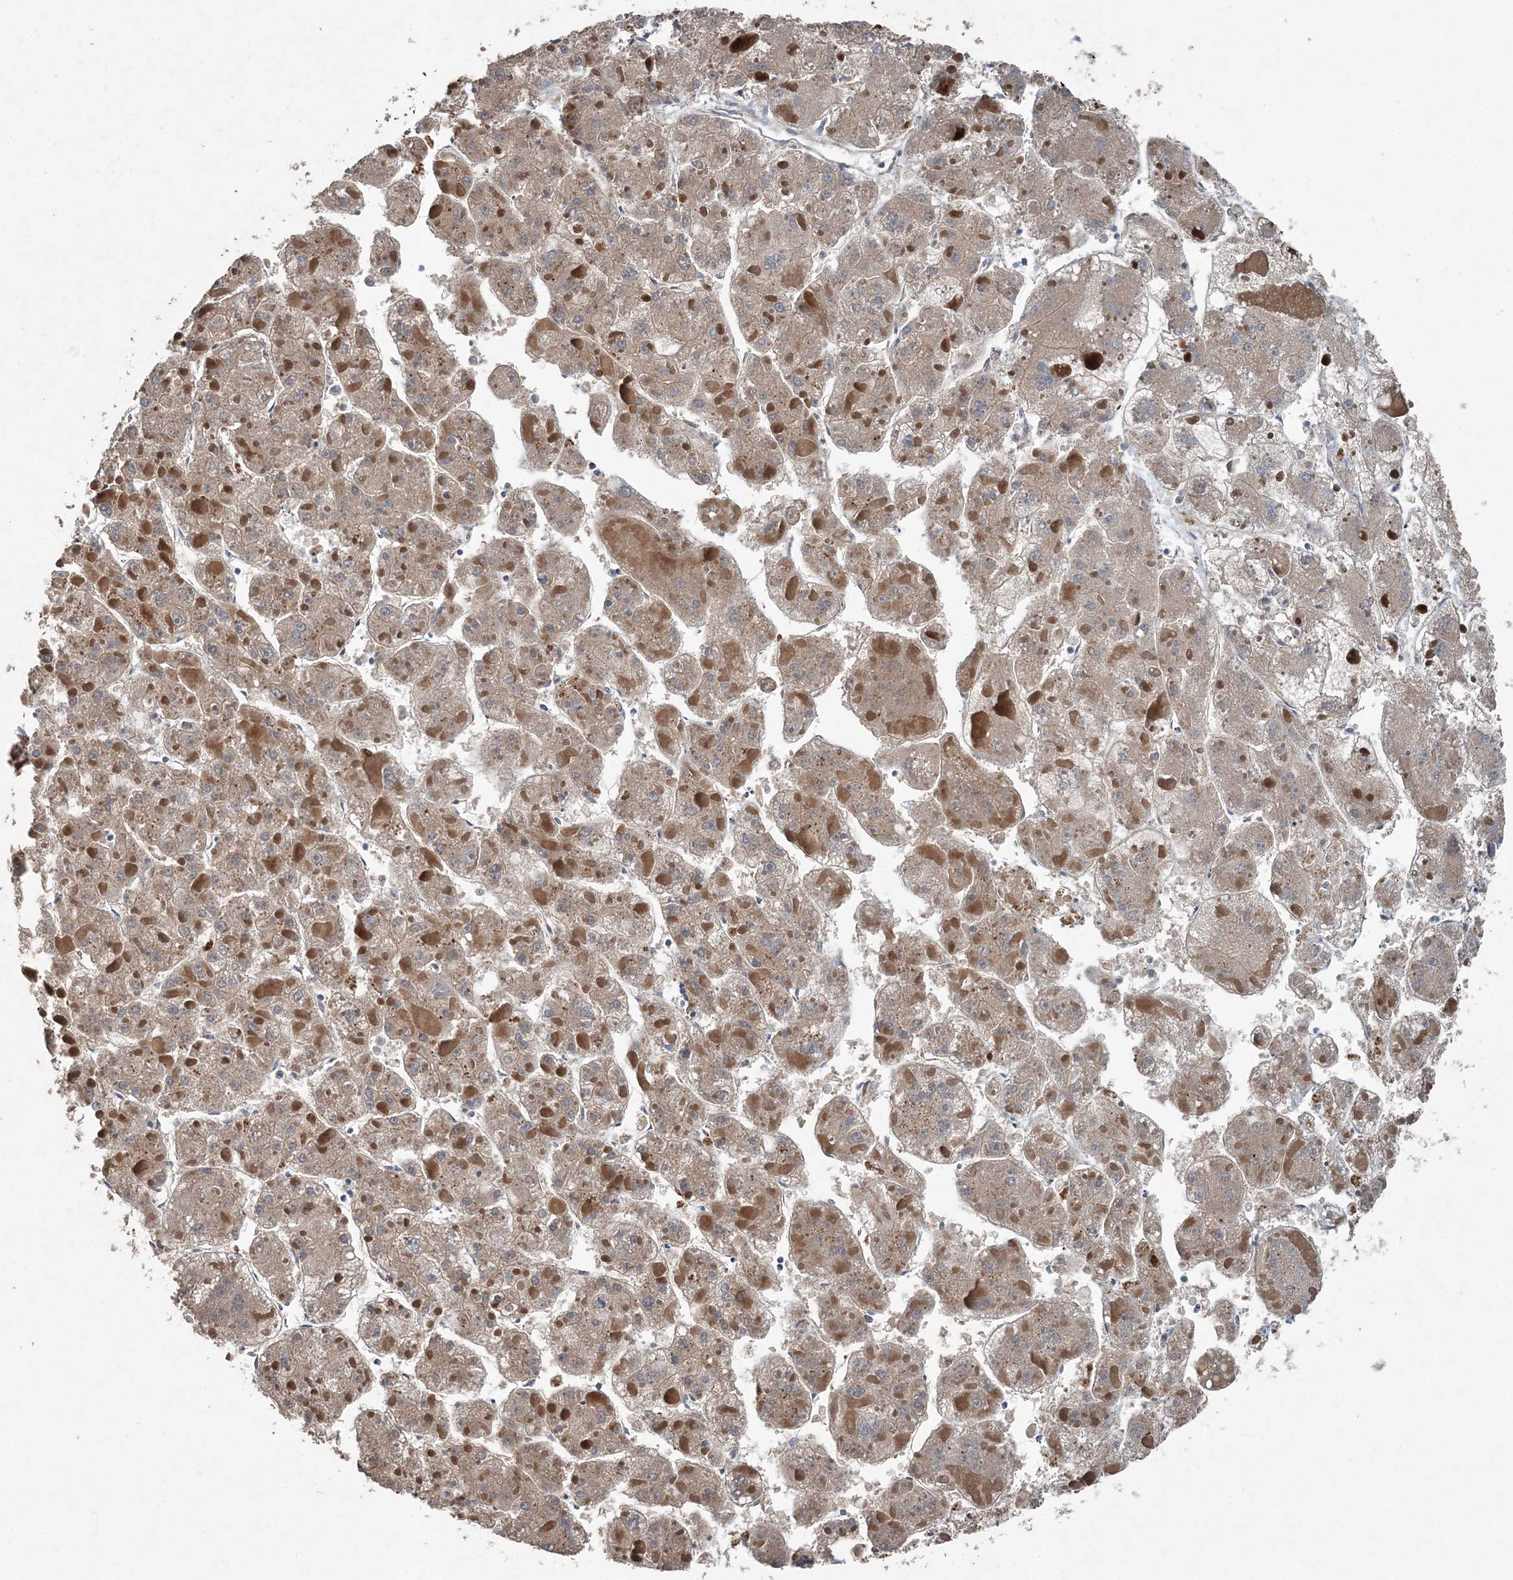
{"staining": {"intensity": "weak", "quantity": ">75%", "location": "cytoplasmic/membranous"}, "tissue": "liver cancer", "cell_type": "Tumor cells", "image_type": "cancer", "snomed": [{"axis": "morphology", "description": "Carcinoma, Hepatocellular, NOS"}, {"axis": "topography", "description": "Liver"}], "caption": "Human liver cancer (hepatocellular carcinoma) stained with a protein marker exhibits weak staining in tumor cells.", "gene": "QTRT2", "patient": {"sex": "female", "age": 73}}